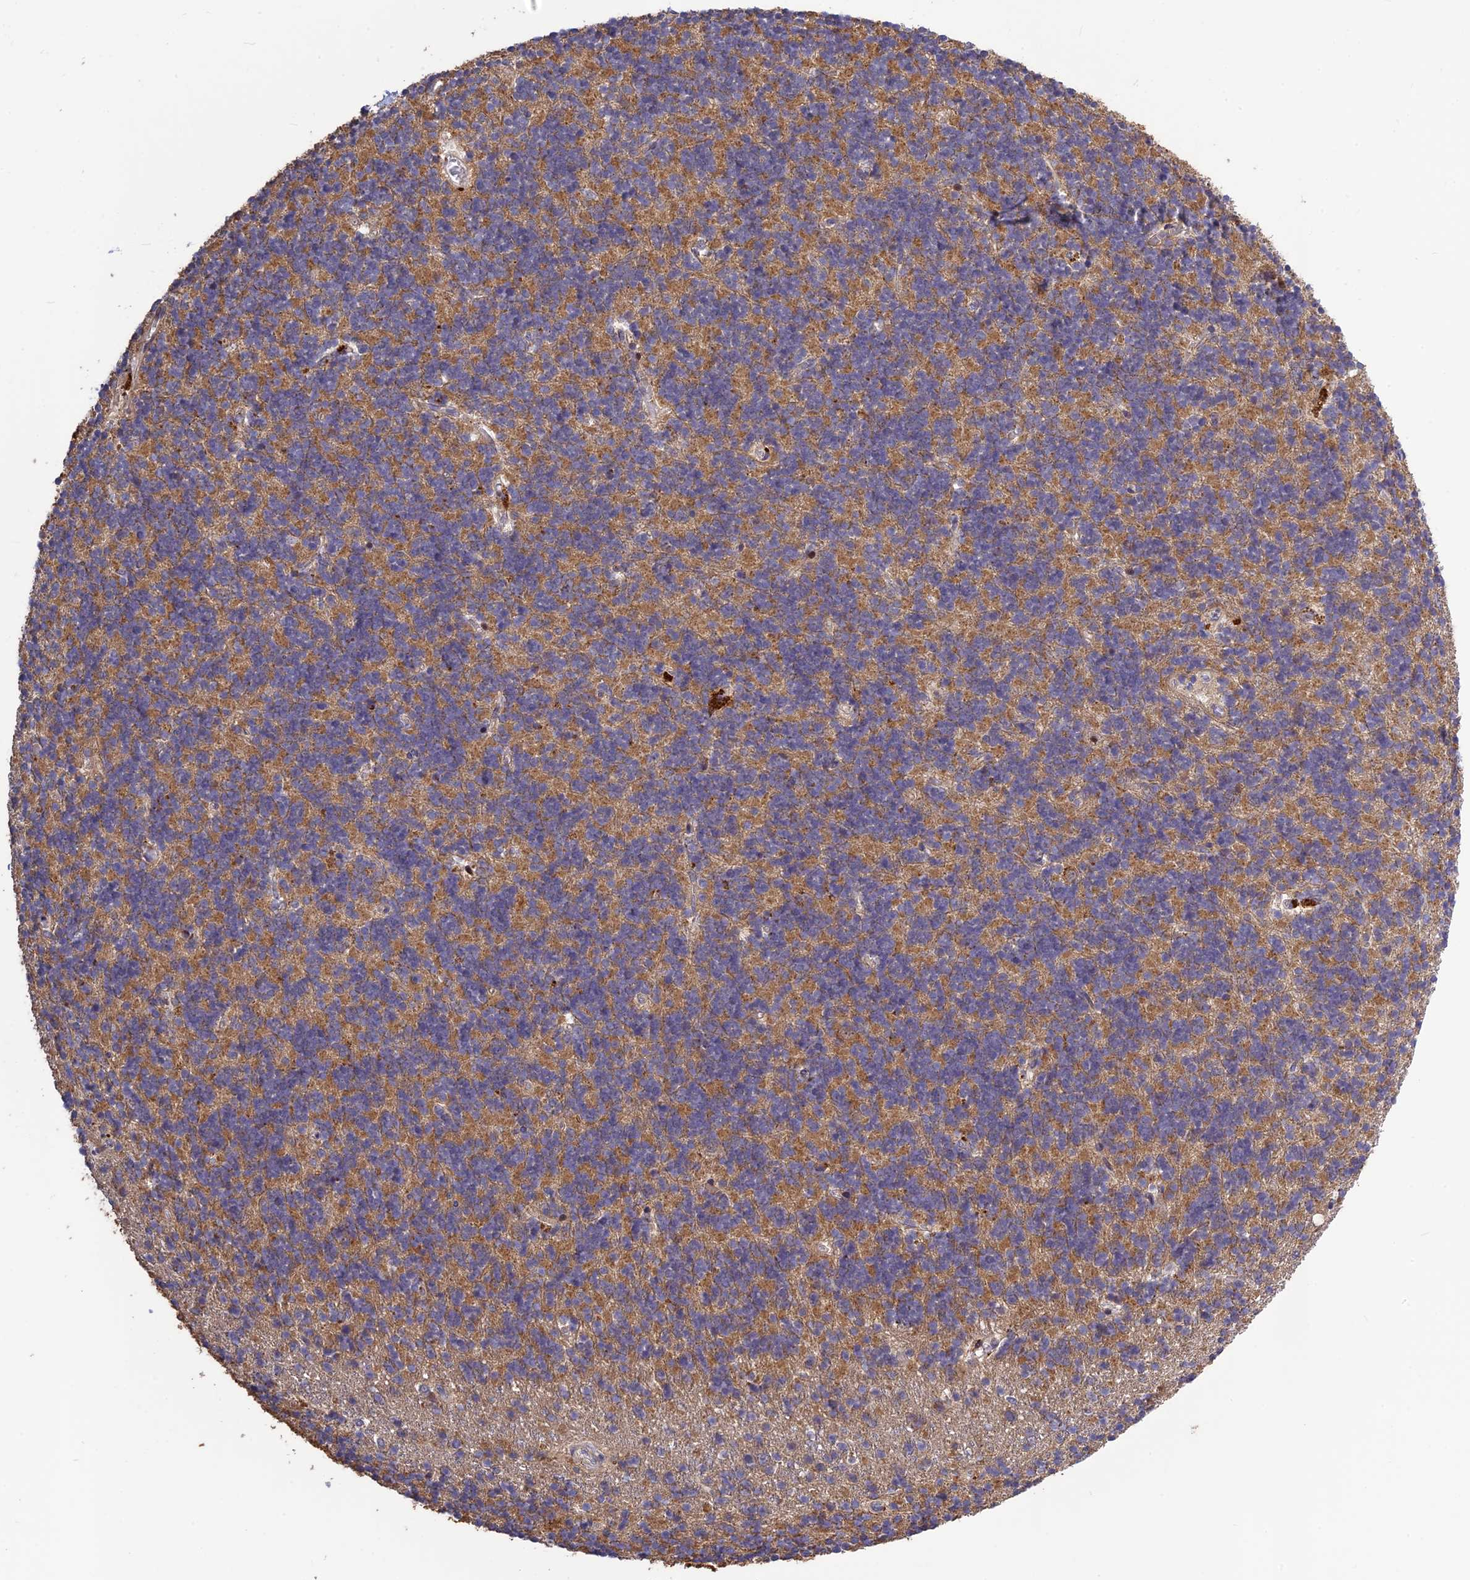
{"staining": {"intensity": "moderate", "quantity": "25%-75%", "location": "cytoplasmic/membranous"}, "tissue": "cerebellum", "cell_type": "Cells in granular layer", "image_type": "normal", "snomed": [{"axis": "morphology", "description": "Normal tissue, NOS"}, {"axis": "topography", "description": "Cerebellum"}], "caption": "Immunohistochemical staining of benign human cerebellum exhibits medium levels of moderate cytoplasmic/membranous staining in approximately 25%-75% of cells in granular layer.", "gene": "SPG21", "patient": {"sex": "male", "age": 54}}